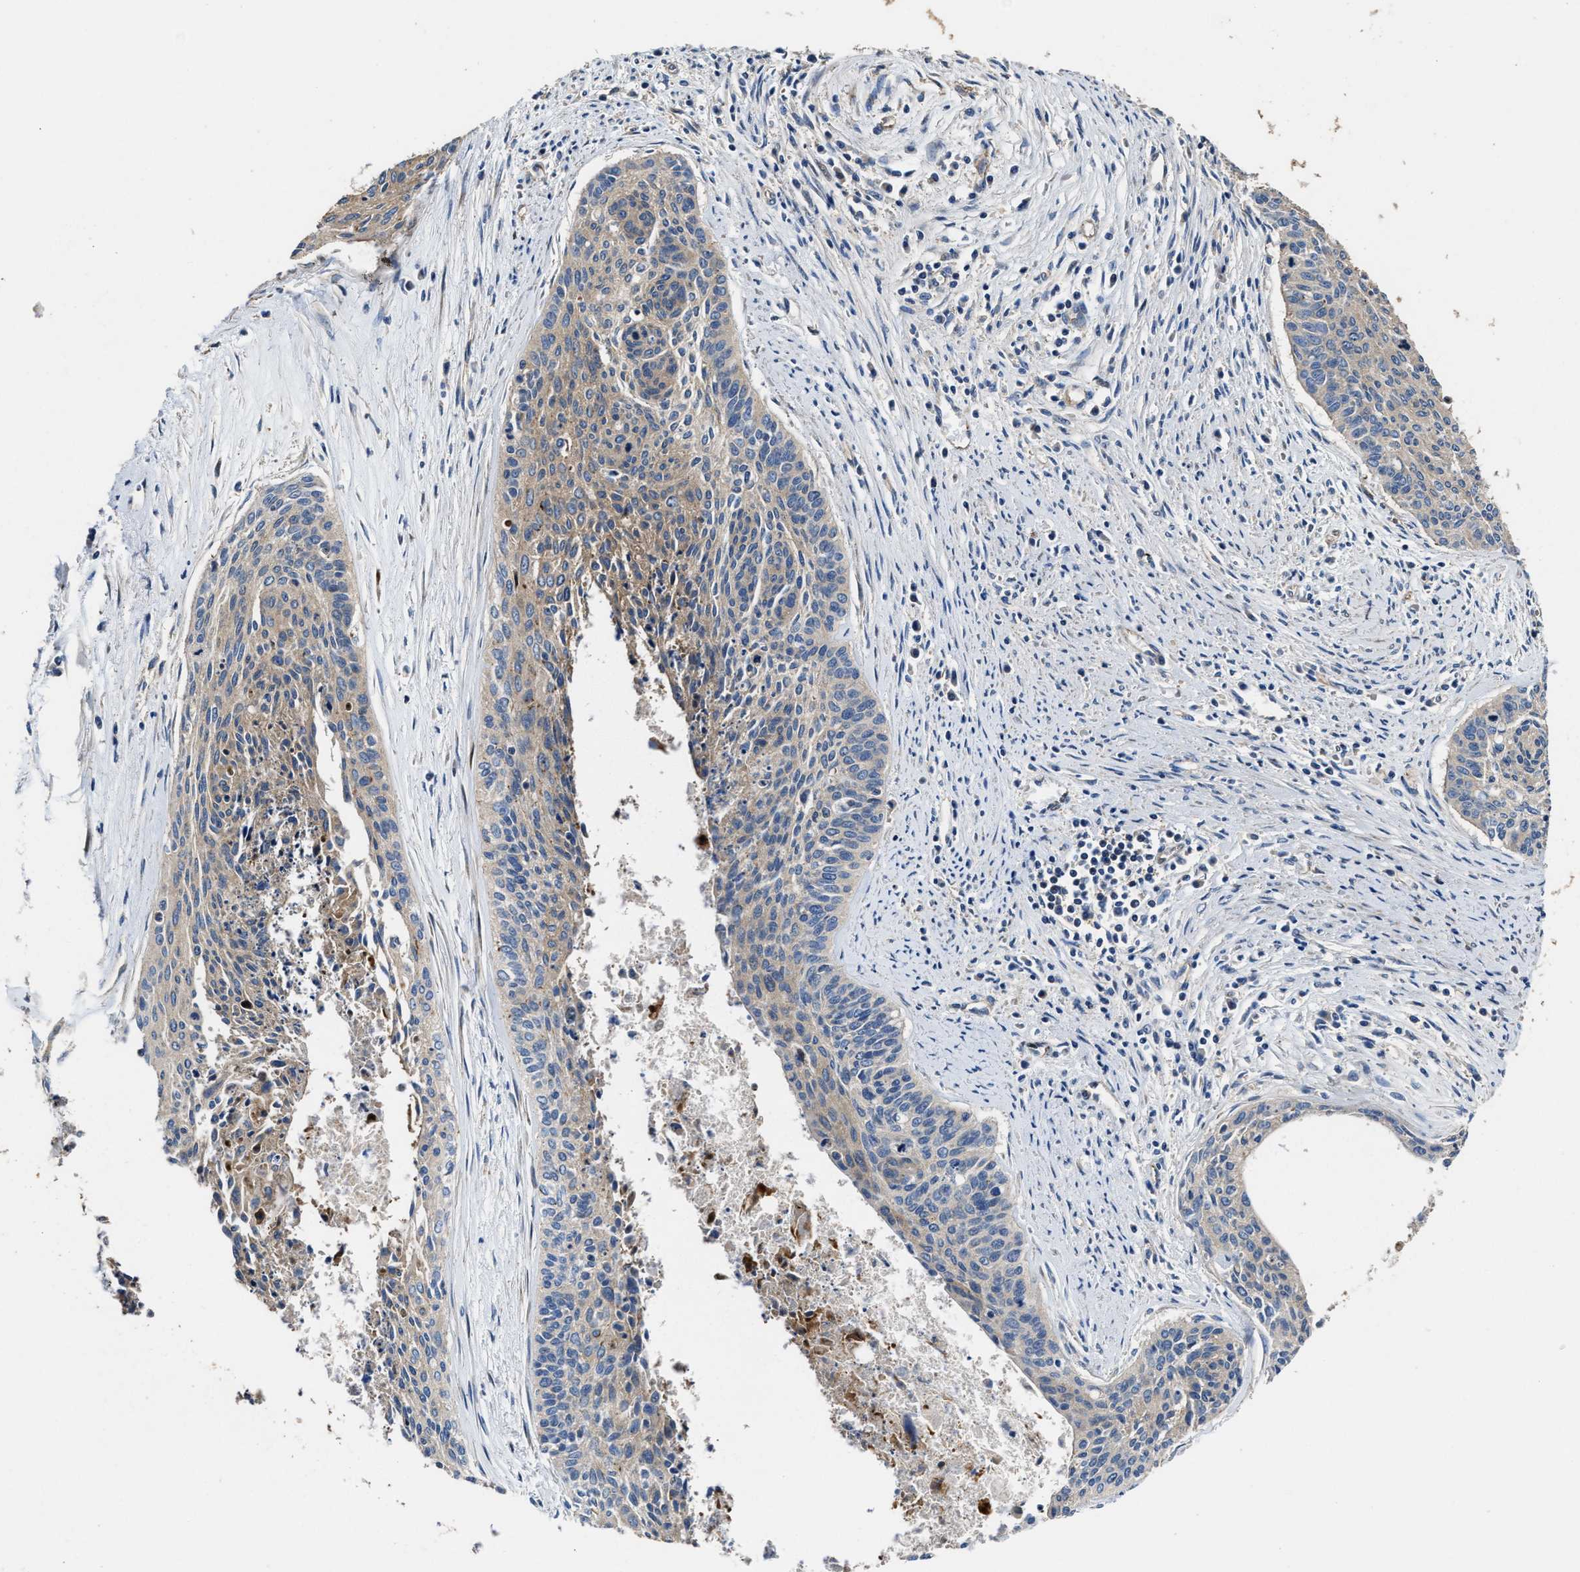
{"staining": {"intensity": "weak", "quantity": ">75%", "location": "cytoplasmic/membranous"}, "tissue": "cervical cancer", "cell_type": "Tumor cells", "image_type": "cancer", "snomed": [{"axis": "morphology", "description": "Squamous cell carcinoma, NOS"}, {"axis": "topography", "description": "Cervix"}], "caption": "Immunohistochemical staining of cervical squamous cell carcinoma shows low levels of weak cytoplasmic/membranous positivity in approximately >75% of tumor cells.", "gene": "PTAR1", "patient": {"sex": "female", "age": 55}}